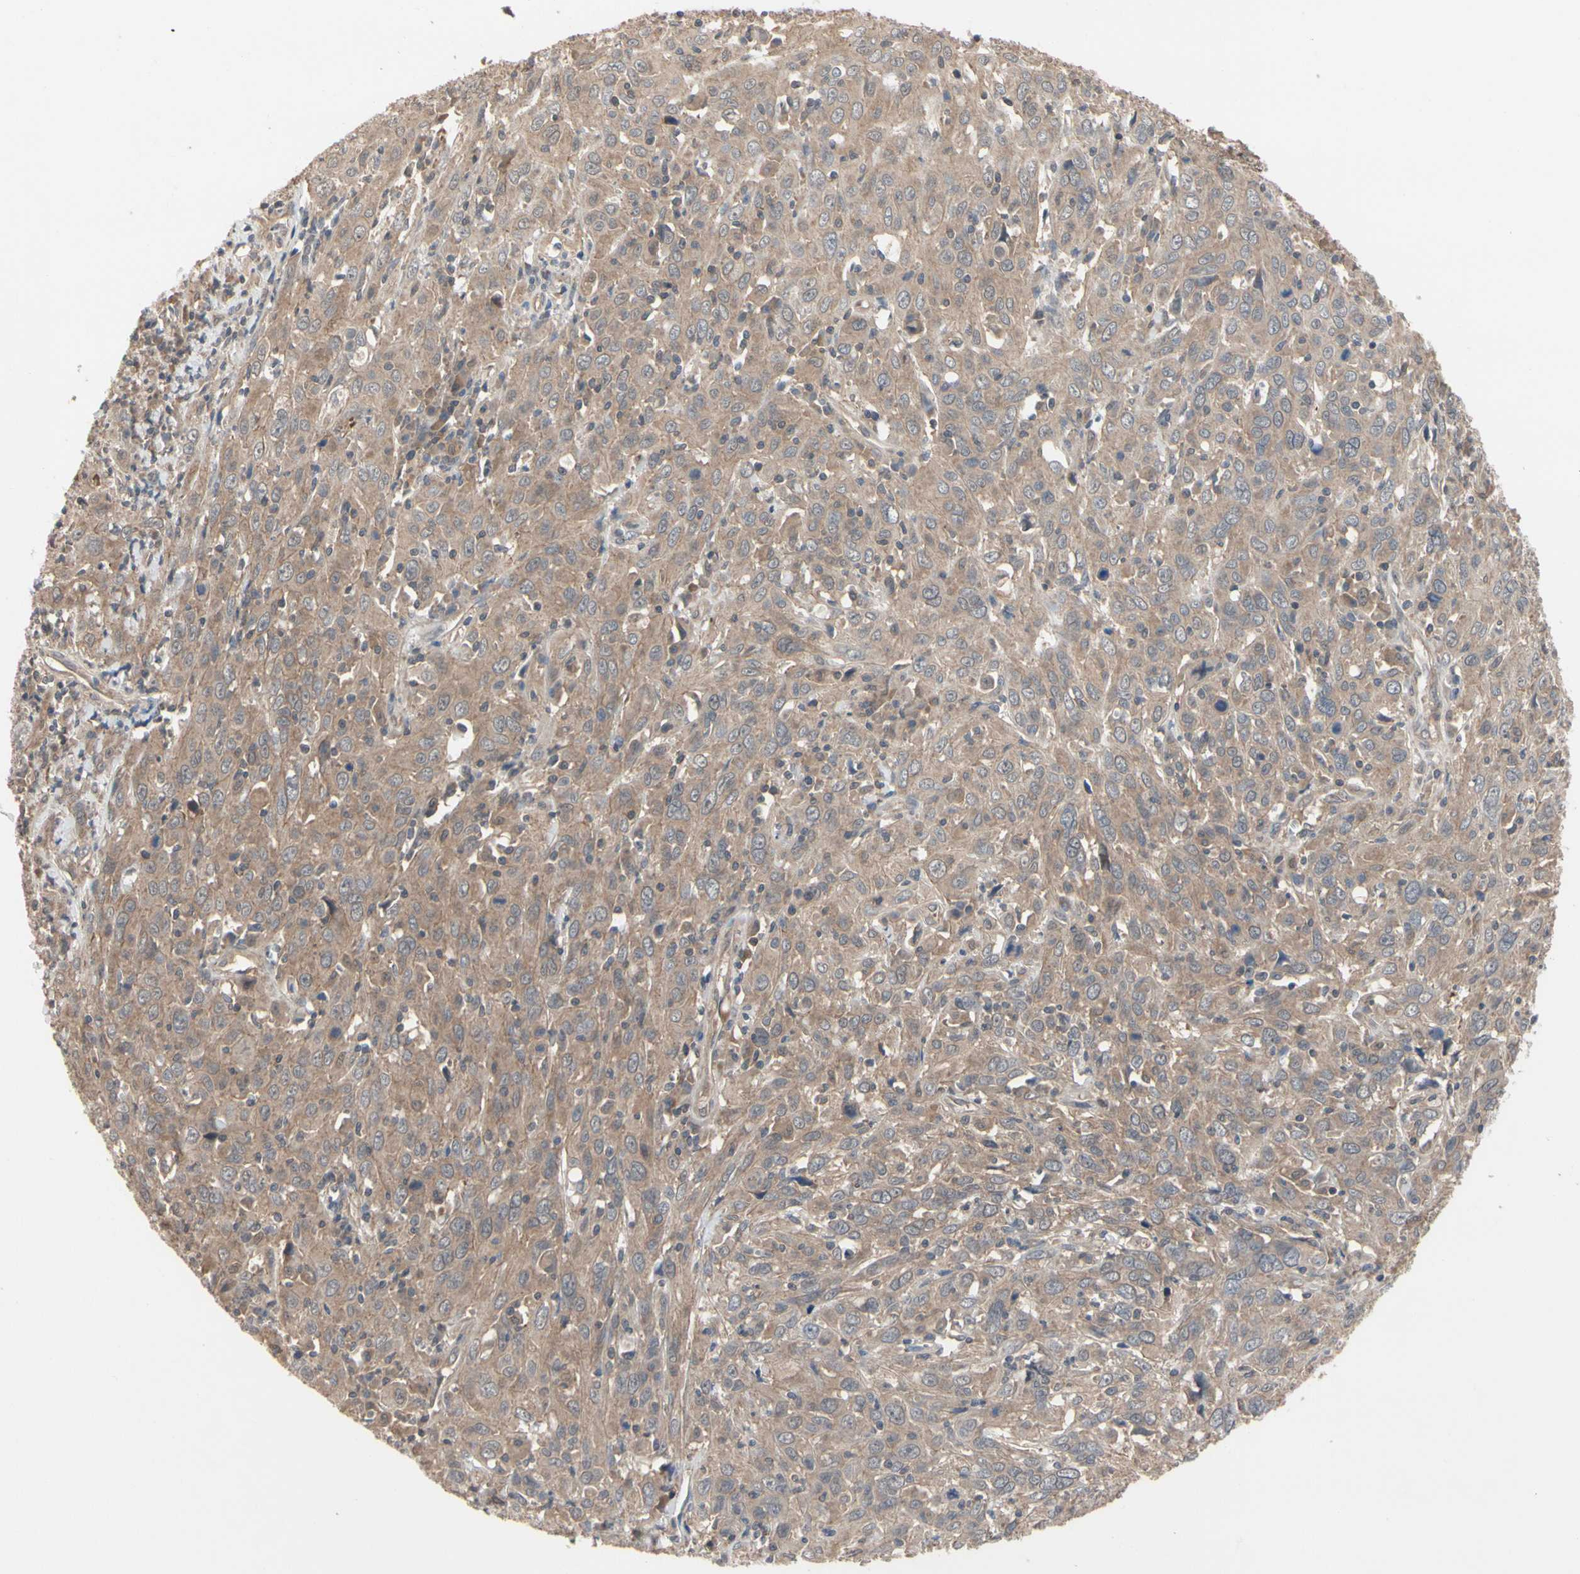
{"staining": {"intensity": "moderate", "quantity": ">75%", "location": "cytoplasmic/membranous"}, "tissue": "cervical cancer", "cell_type": "Tumor cells", "image_type": "cancer", "snomed": [{"axis": "morphology", "description": "Squamous cell carcinoma, NOS"}, {"axis": "topography", "description": "Cervix"}], "caption": "The photomicrograph reveals staining of squamous cell carcinoma (cervical), revealing moderate cytoplasmic/membranous protein staining (brown color) within tumor cells. (DAB (3,3'-diaminobenzidine) = brown stain, brightfield microscopy at high magnification).", "gene": "DPP8", "patient": {"sex": "female", "age": 46}}